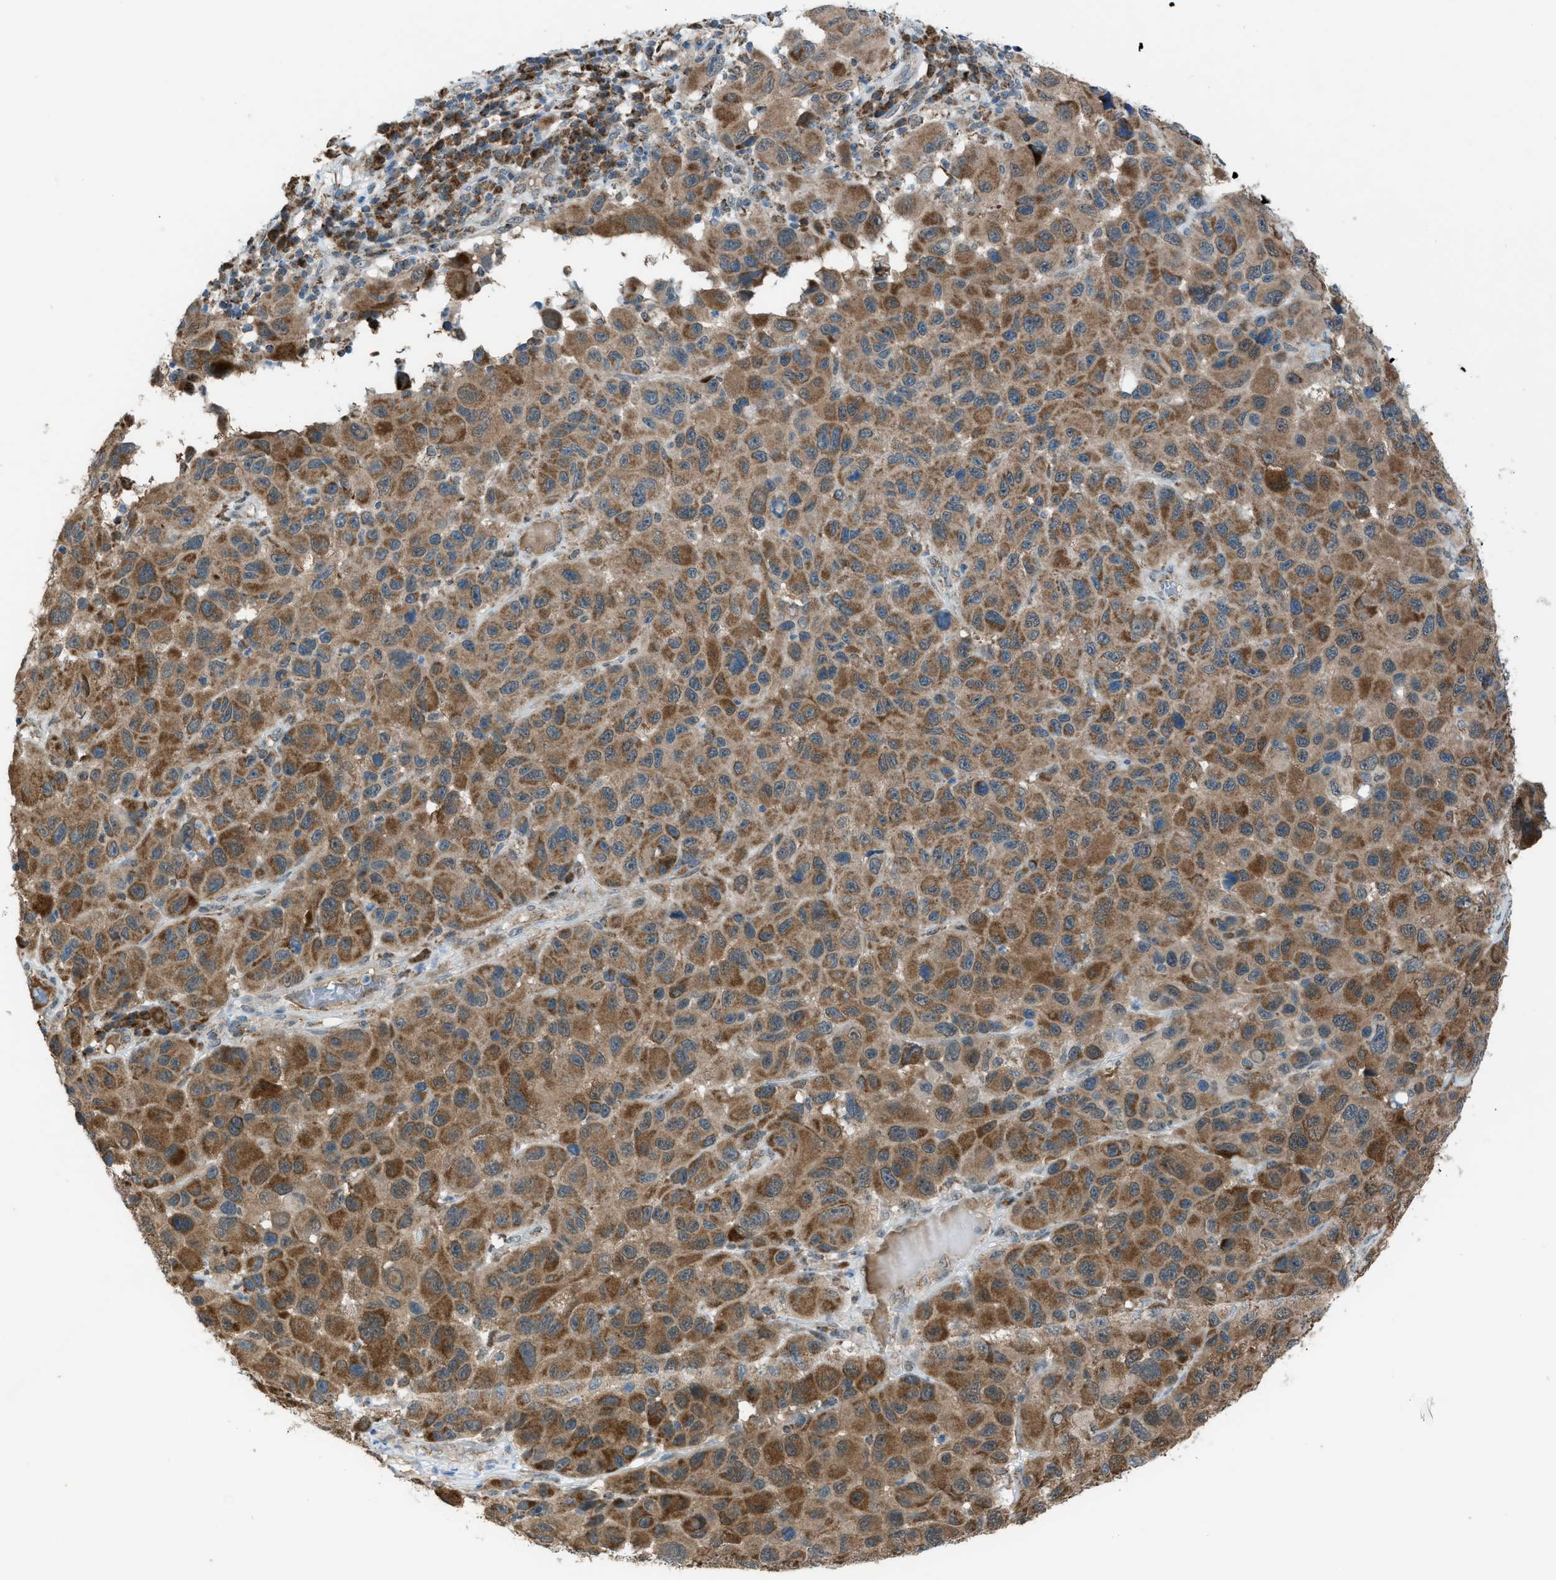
{"staining": {"intensity": "moderate", "quantity": ">75%", "location": "cytoplasmic/membranous"}, "tissue": "melanoma", "cell_type": "Tumor cells", "image_type": "cancer", "snomed": [{"axis": "morphology", "description": "Malignant melanoma, NOS"}, {"axis": "topography", "description": "Skin"}], "caption": "Malignant melanoma was stained to show a protein in brown. There is medium levels of moderate cytoplasmic/membranous staining in about >75% of tumor cells. The staining is performed using DAB brown chromogen to label protein expression. The nuclei are counter-stained blue using hematoxylin.", "gene": "SRM", "patient": {"sex": "male", "age": 53}}